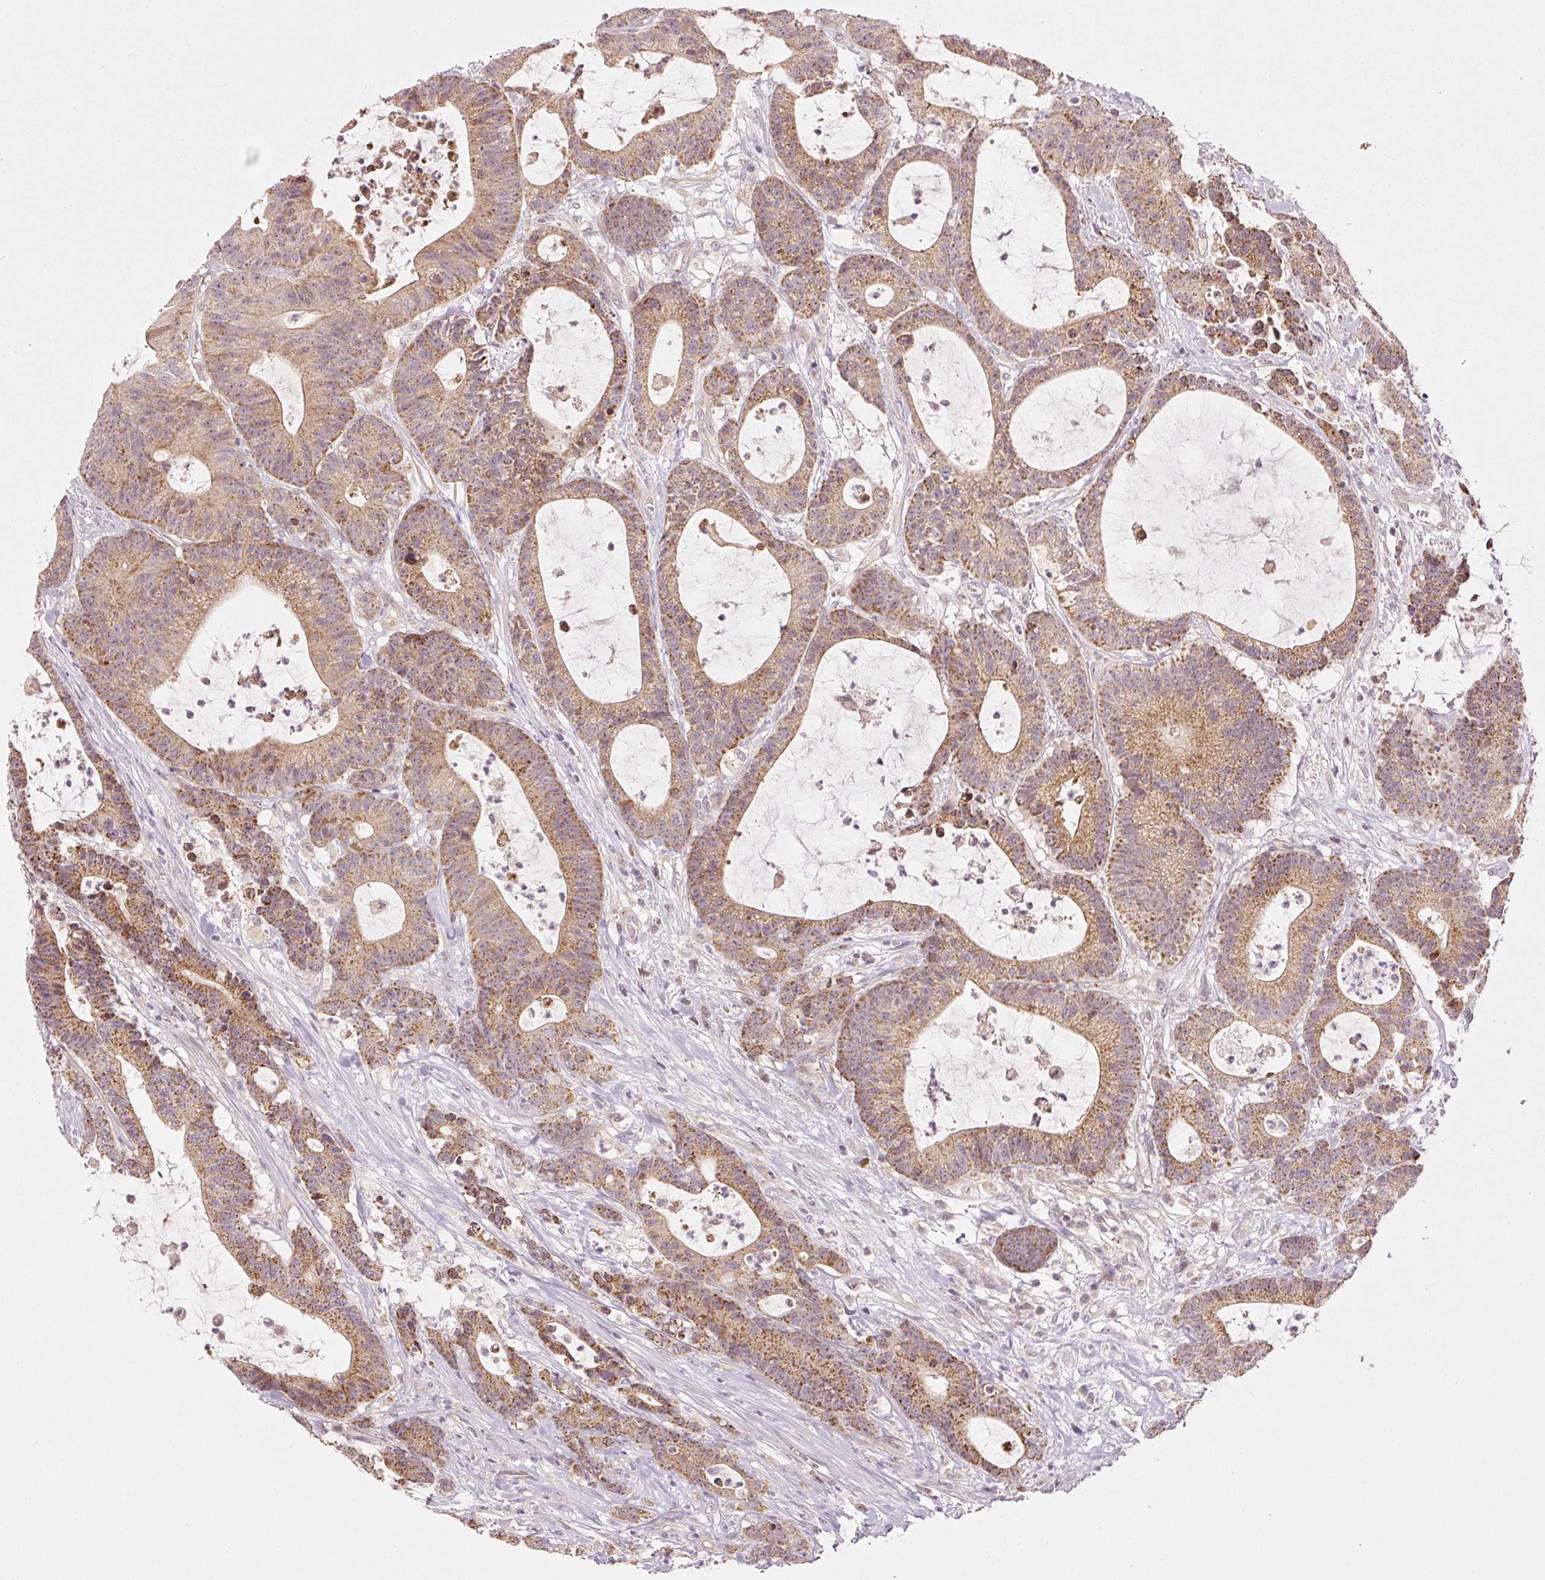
{"staining": {"intensity": "moderate", "quantity": ">75%", "location": "cytoplasmic/membranous"}, "tissue": "colorectal cancer", "cell_type": "Tumor cells", "image_type": "cancer", "snomed": [{"axis": "morphology", "description": "Adenocarcinoma, NOS"}, {"axis": "topography", "description": "Colon"}], "caption": "Immunohistochemical staining of human colorectal cancer (adenocarcinoma) demonstrates medium levels of moderate cytoplasmic/membranous positivity in about >75% of tumor cells.", "gene": "CDC20B", "patient": {"sex": "female", "age": 84}}